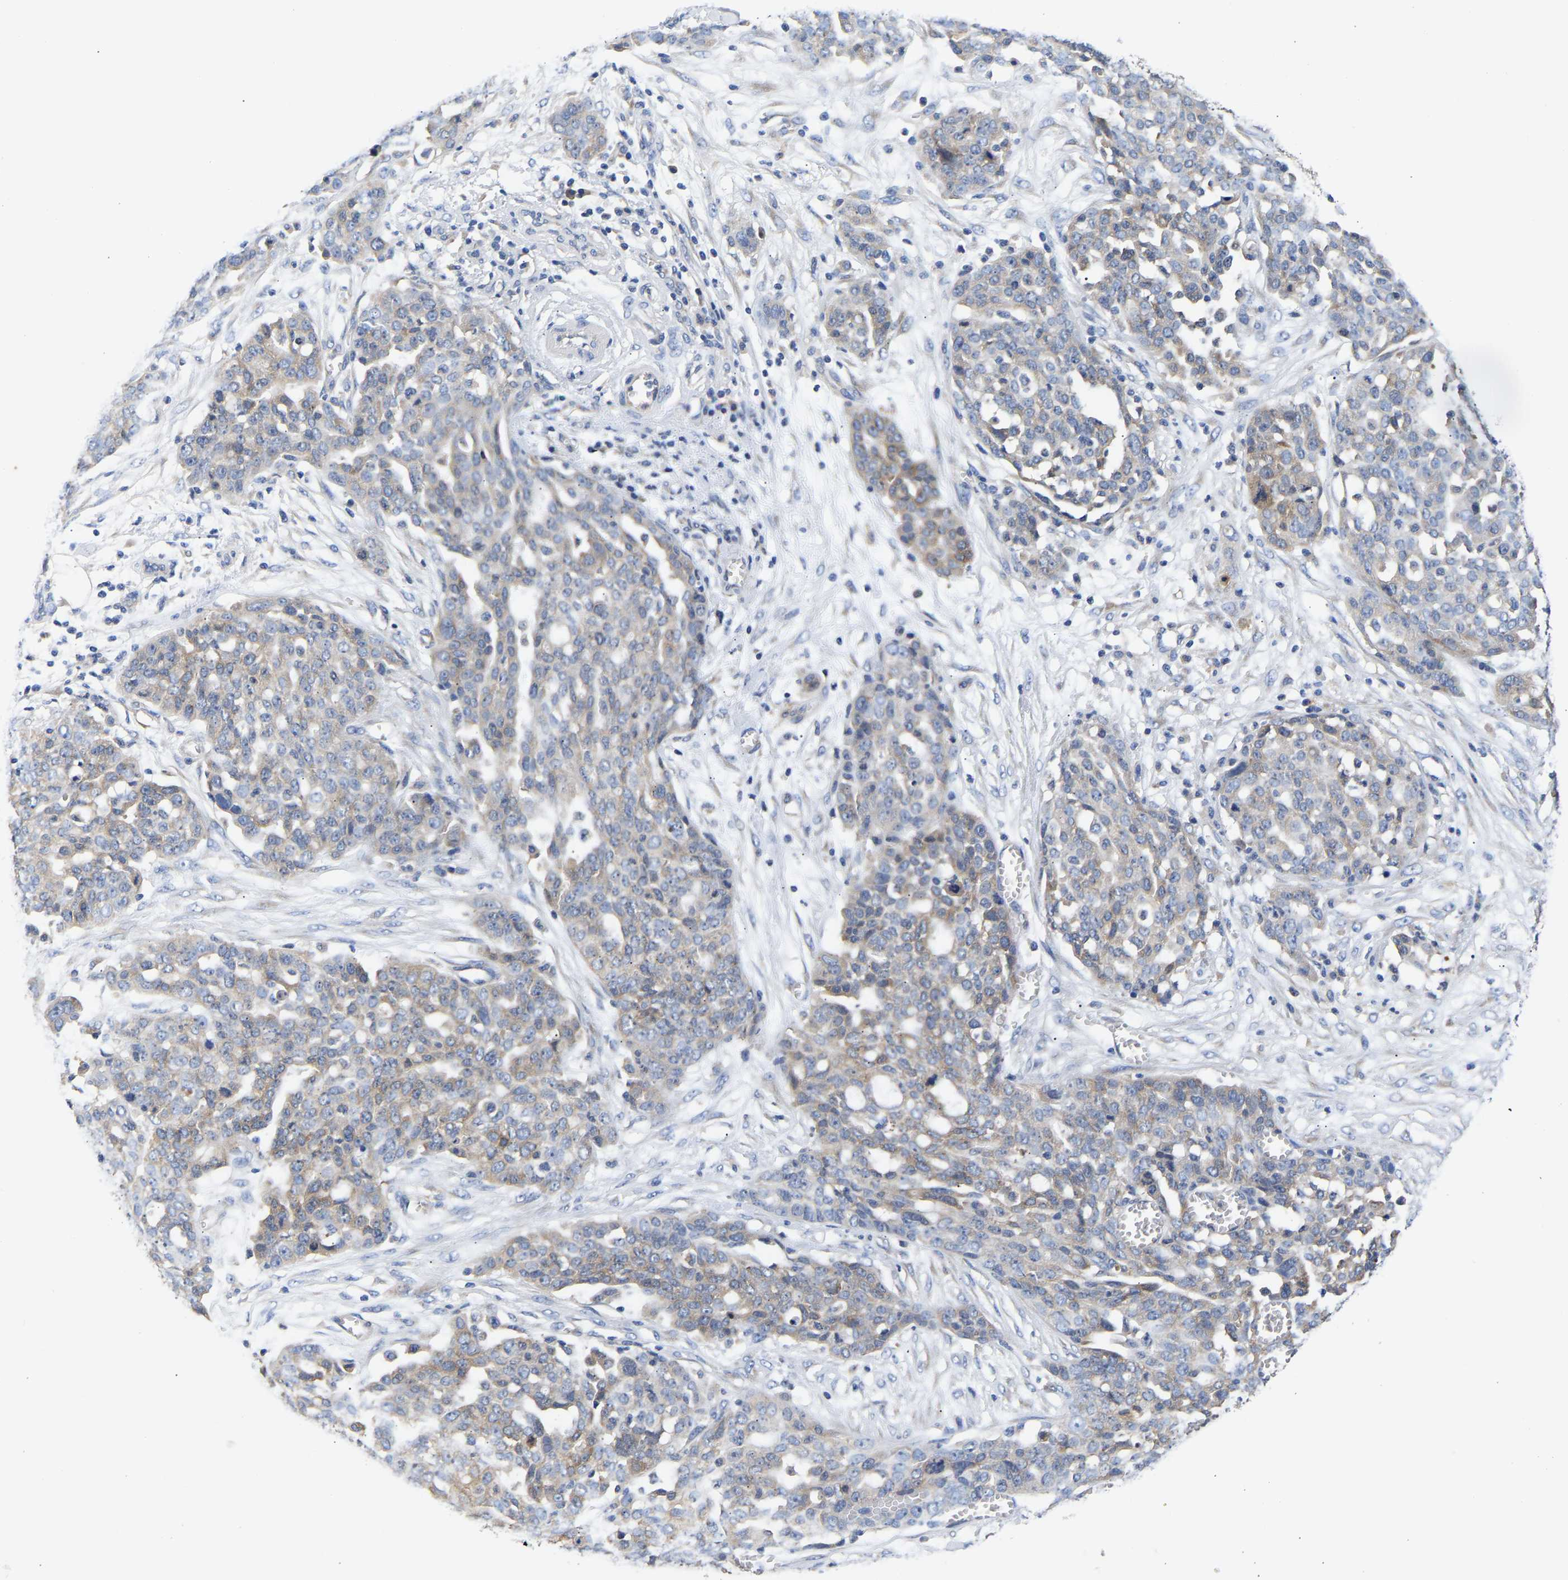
{"staining": {"intensity": "weak", "quantity": "25%-75%", "location": "cytoplasmic/membranous"}, "tissue": "ovarian cancer", "cell_type": "Tumor cells", "image_type": "cancer", "snomed": [{"axis": "morphology", "description": "Cystadenocarcinoma, serous, NOS"}, {"axis": "topography", "description": "Soft tissue"}, {"axis": "topography", "description": "Ovary"}], "caption": "Weak cytoplasmic/membranous positivity is present in approximately 25%-75% of tumor cells in serous cystadenocarcinoma (ovarian).", "gene": "CCDC6", "patient": {"sex": "female", "age": 57}}